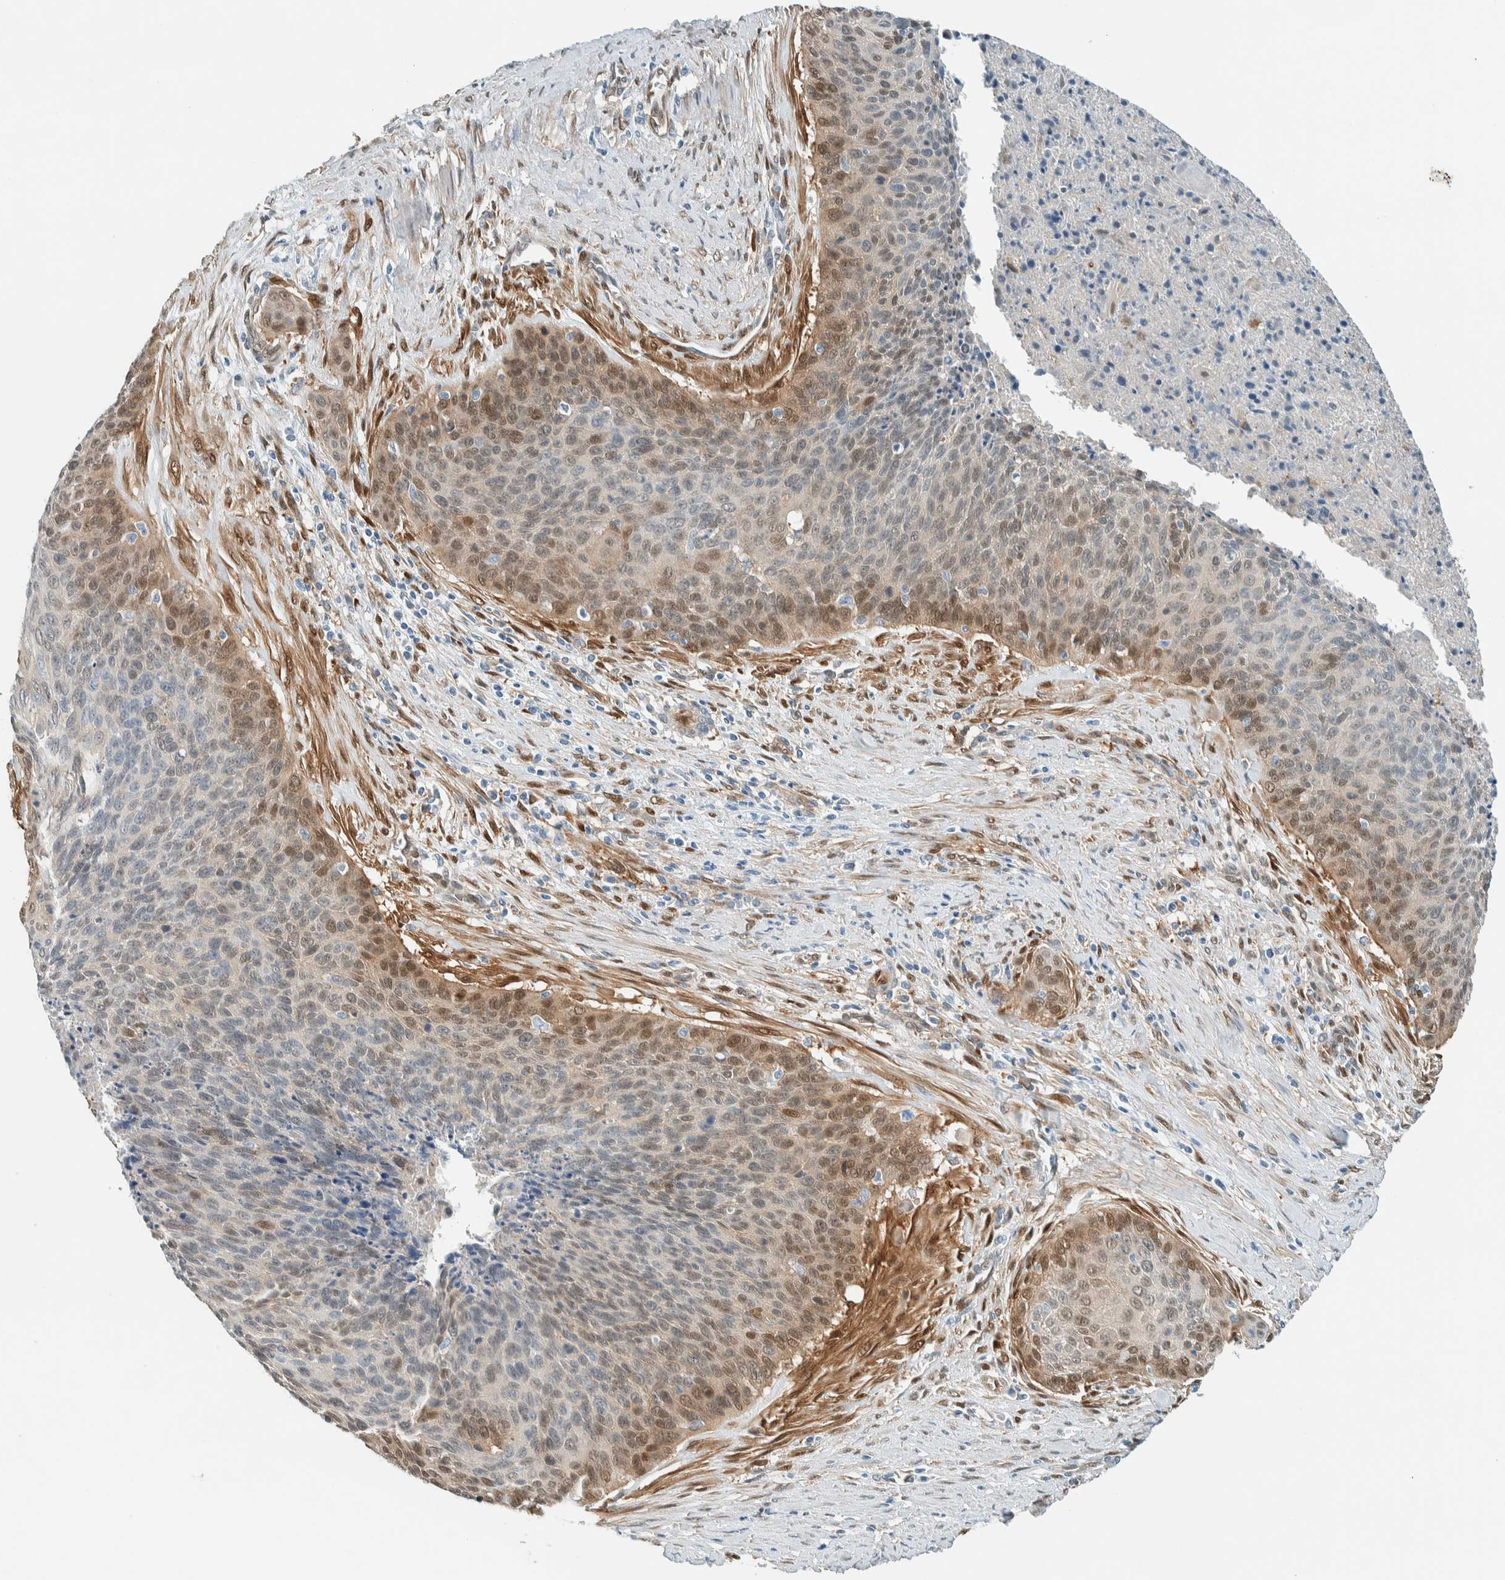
{"staining": {"intensity": "moderate", "quantity": "25%-75%", "location": "cytoplasmic/membranous,nuclear"}, "tissue": "cervical cancer", "cell_type": "Tumor cells", "image_type": "cancer", "snomed": [{"axis": "morphology", "description": "Squamous cell carcinoma, NOS"}, {"axis": "topography", "description": "Cervix"}], "caption": "Cervical cancer (squamous cell carcinoma) stained with a brown dye displays moderate cytoplasmic/membranous and nuclear positive positivity in approximately 25%-75% of tumor cells.", "gene": "NXN", "patient": {"sex": "female", "age": 55}}